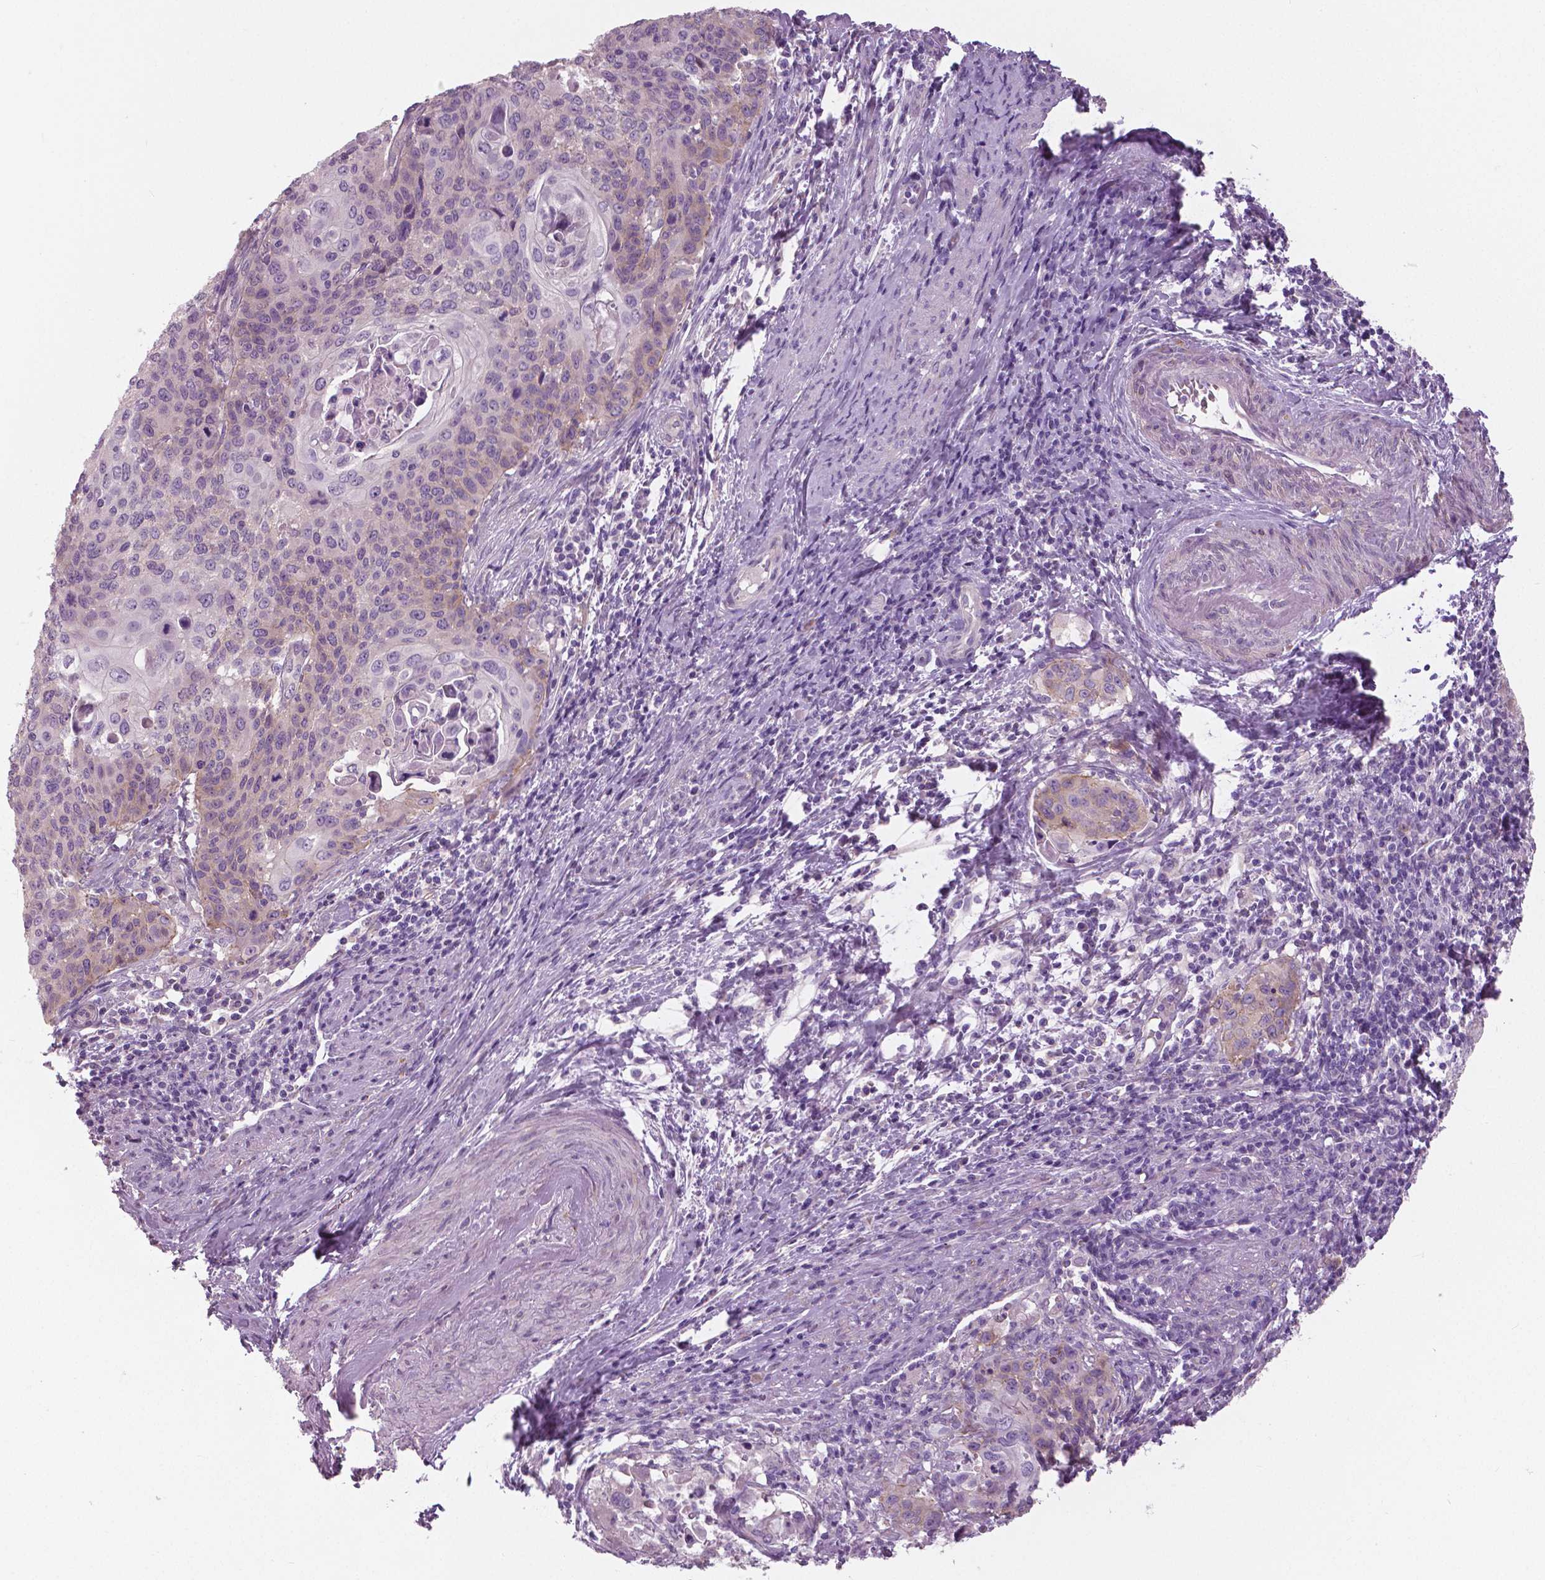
{"staining": {"intensity": "negative", "quantity": "none", "location": "none"}, "tissue": "cervical cancer", "cell_type": "Tumor cells", "image_type": "cancer", "snomed": [{"axis": "morphology", "description": "Squamous cell carcinoma, NOS"}, {"axis": "topography", "description": "Cervix"}], "caption": "IHC of cervical squamous cell carcinoma reveals no staining in tumor cells. (Brightfield microscopy of DAB immunohistochemistry (IHC) at high magnification).", "gene": "SERPINI1", "patient": {"sex": "female", "age": 65}}